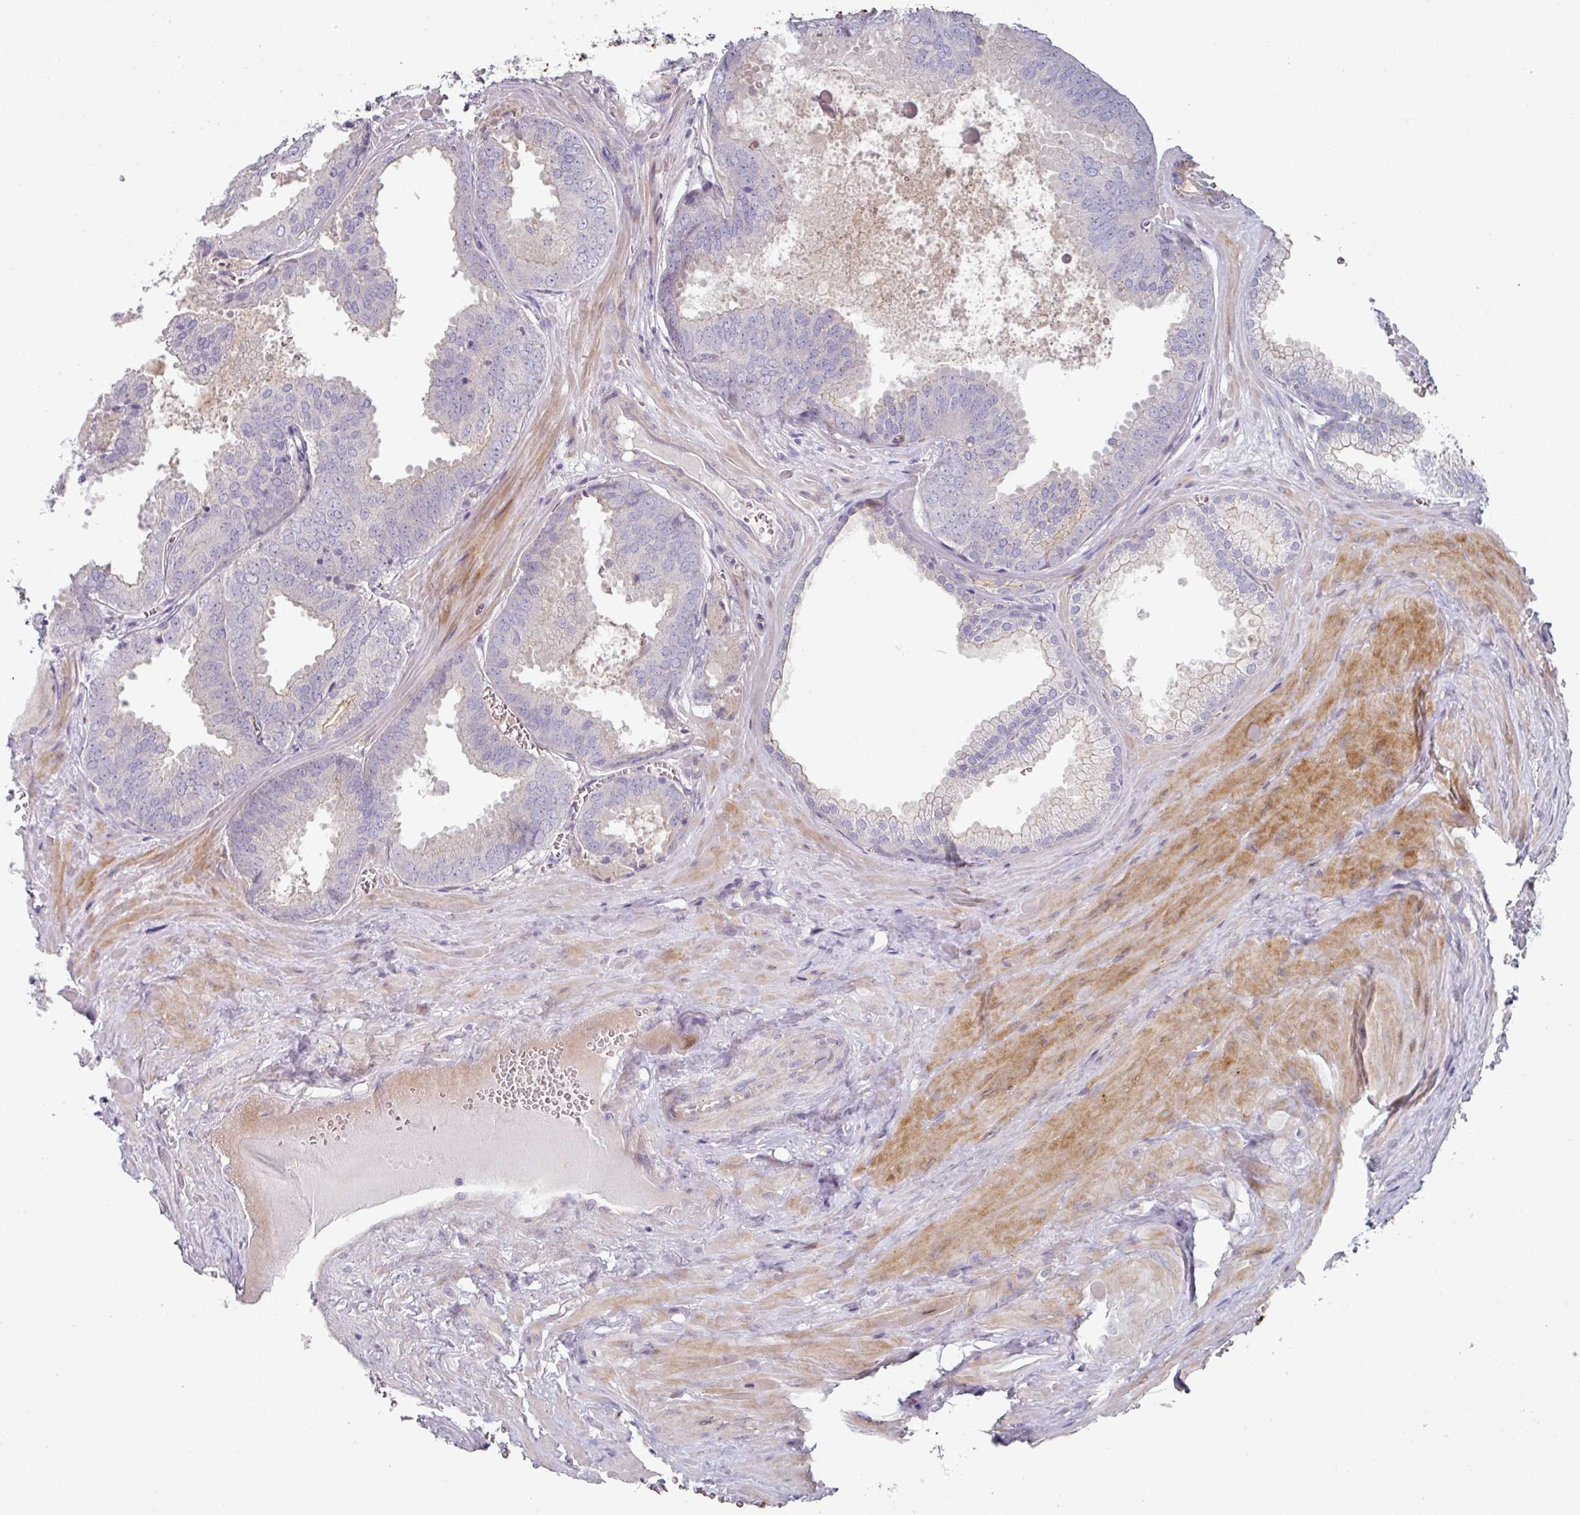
{"staining": {"intensity": "negative", "quantity": "none", "location": "none"}, "tissue": "prostate cancer", "cell_type": "Tumor cells", "image_type": "cancer", "snomed": [{"axis": "morphology", "description": "Adenocarcinoma, Low grade"}, {"axis": "topography", "description": "Prostate"}], "caption": "Tumor cells are negative for brown protein staining in low-grade adenocarcinoma (prostate). (Immunohistochemistry, brightfield microscopy, high magnification).", "gene": "WSB2", "patient": {"sex": "male", "age": 67}}